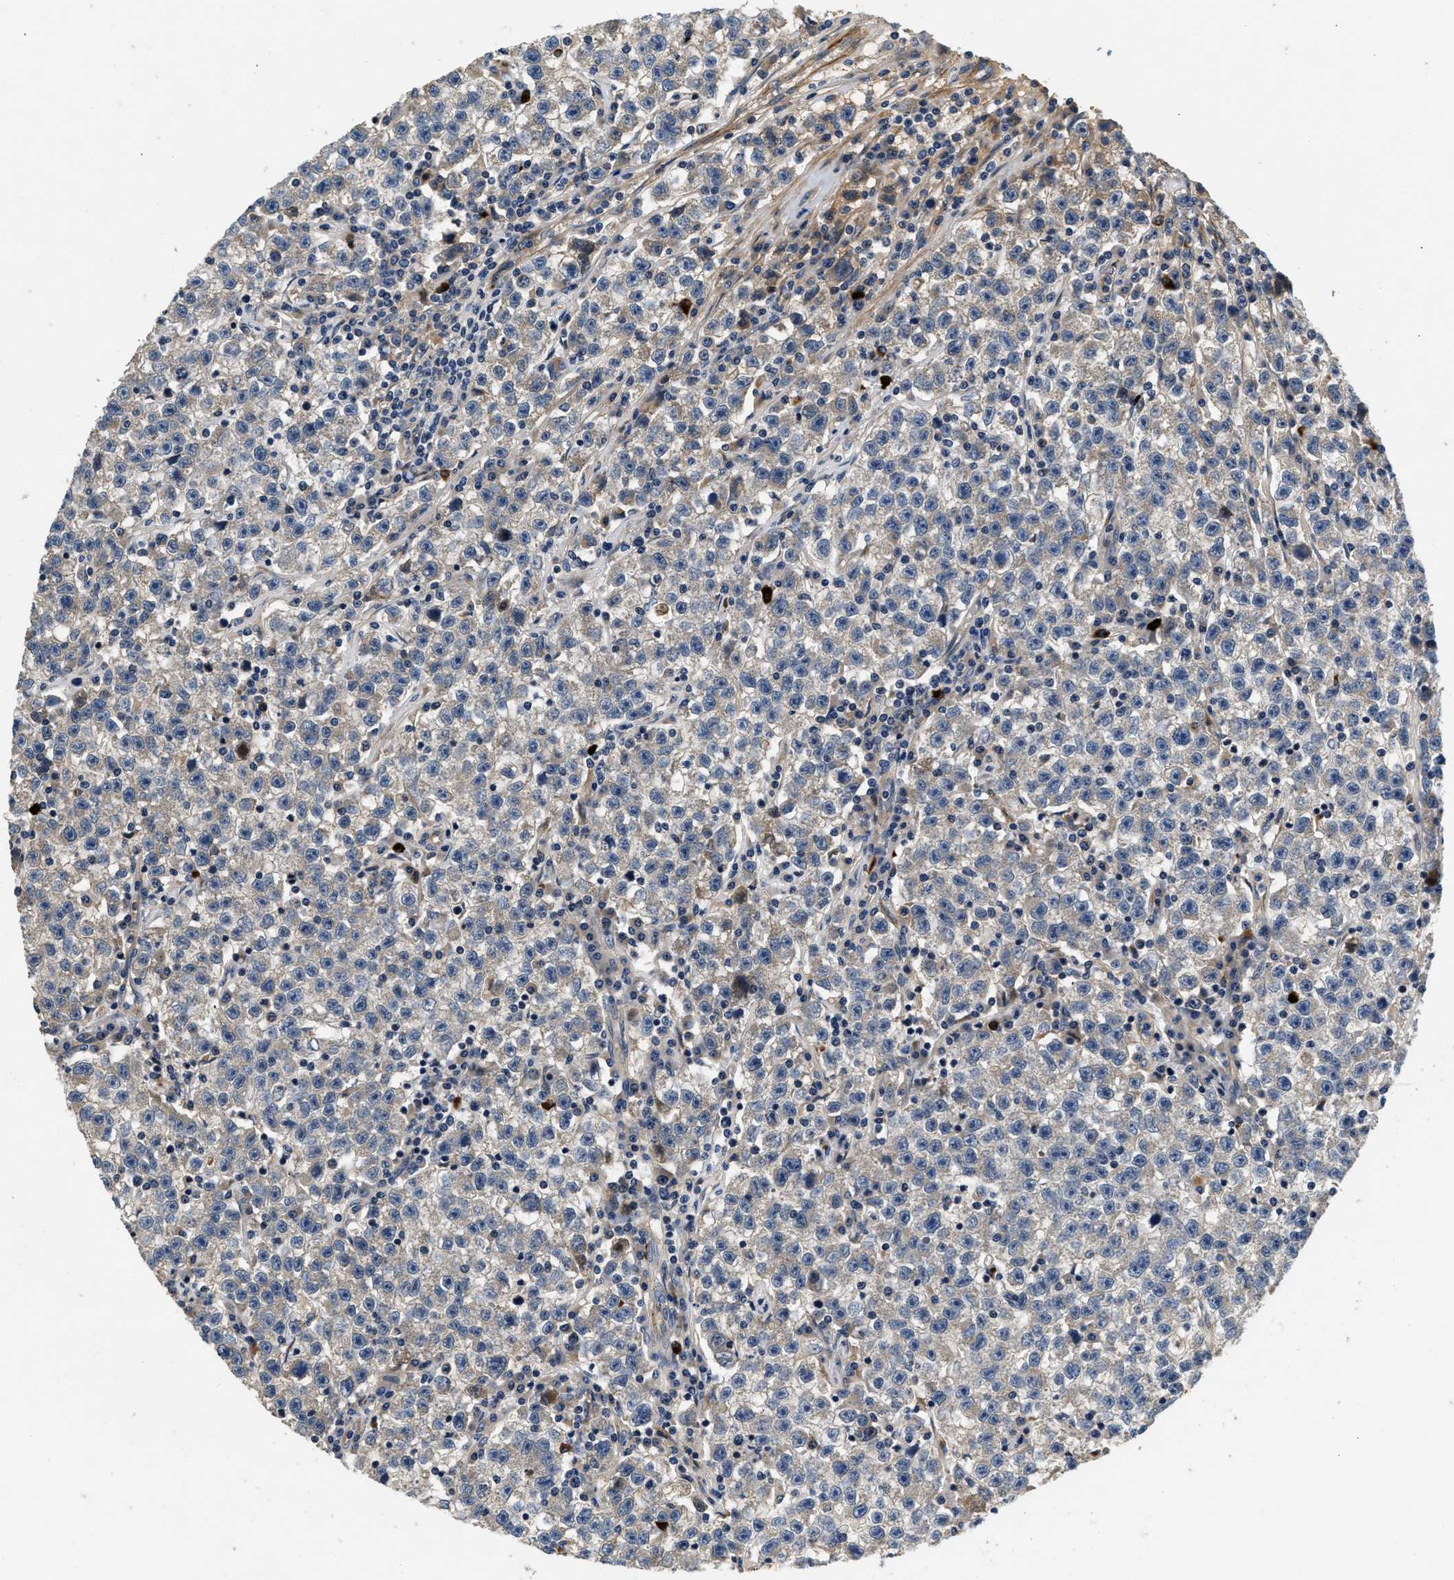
{"staining": {"intensity": "weak", "quantity": ">75%", "location": "cytoplasmic/membranous"}, "tissue": "testis cancer", "cell_type": "Tumor cells", "image_type": "cancer", "snomed": [{"axis": "morphology", "description": "Seminoma, NOS"}, {"axis": "topography", "description": "Testis"}], "caption": "Immunohistochemistry (DAB (3,3'-diaminobenzidine)) staining of seminoma (testis) displays weak cytoplasmic/membranous protein positivity in approximately >75% of tumor cells.", "gene": "NME6", "patient": {"sex": "male", "age": 22}}